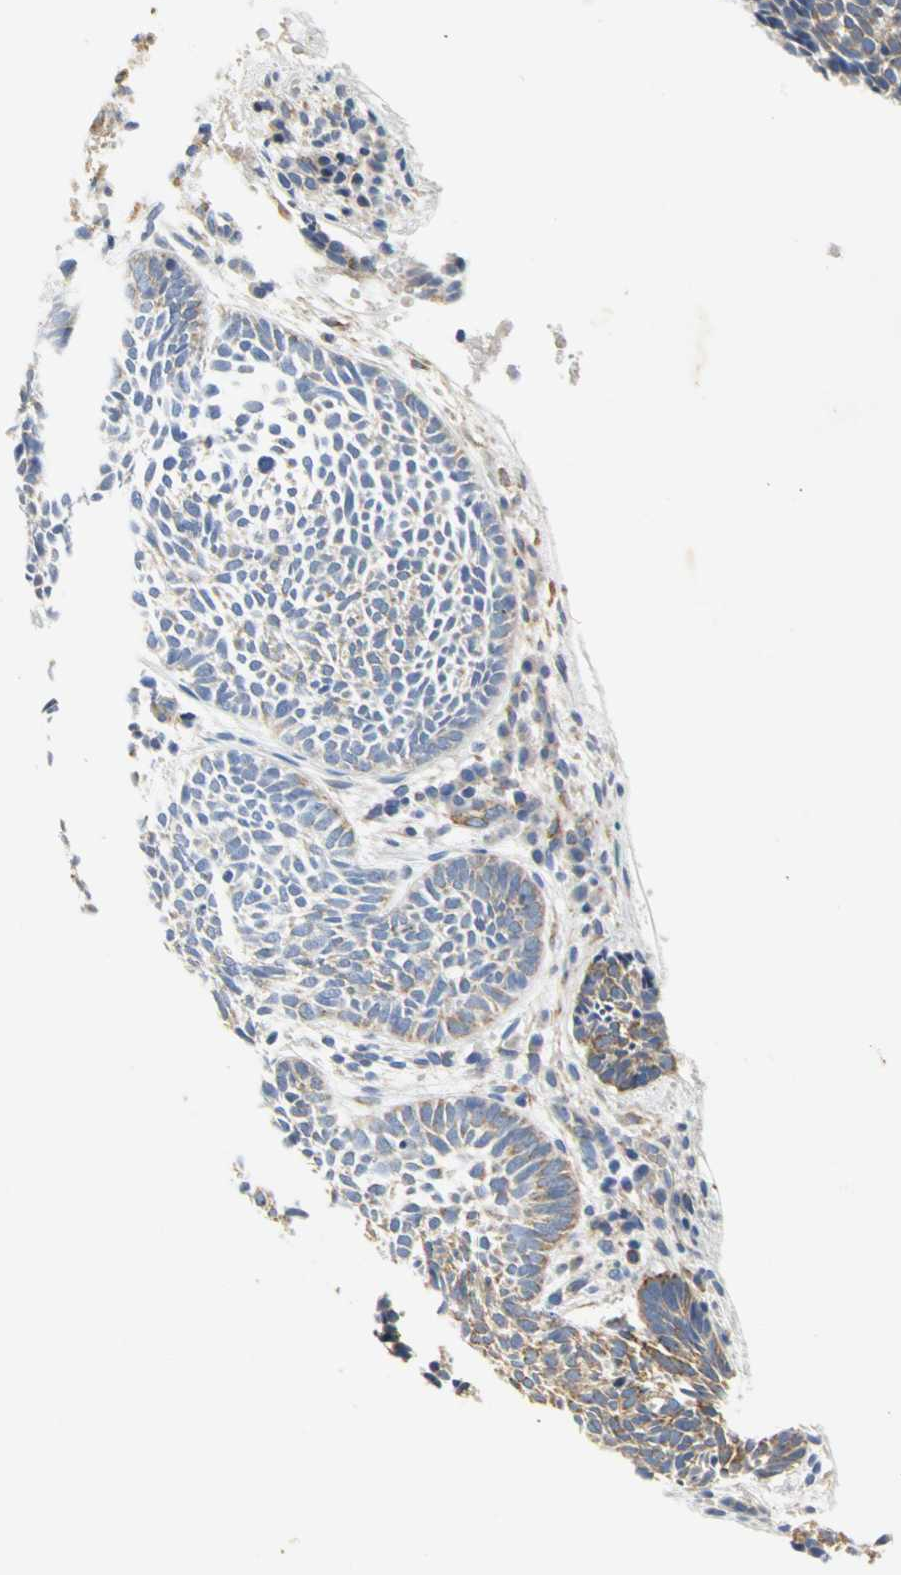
{"staining": {"intensity": "negative", "quantity": "none", "location": "none"}, "tissue": "skin cancer", "cell_type": "Tumor cells", "image_type": "cancer", "snomed": [{"axis": "morphology", "description": "Normal tissue, NOS"}, {"axis": "morphology", "description": "Basal cell carcinoma"}, {"axis": "topography", "description": "Skin"}], "caption": "A high-resolution histopathology image shows immunohistochemistry (IHC) staining of basal cell carcinoma (skin), which shows no significant expression in tumor cells.", "gene": "GNRH2", "patient": {"sex": "male", "age": 87}}